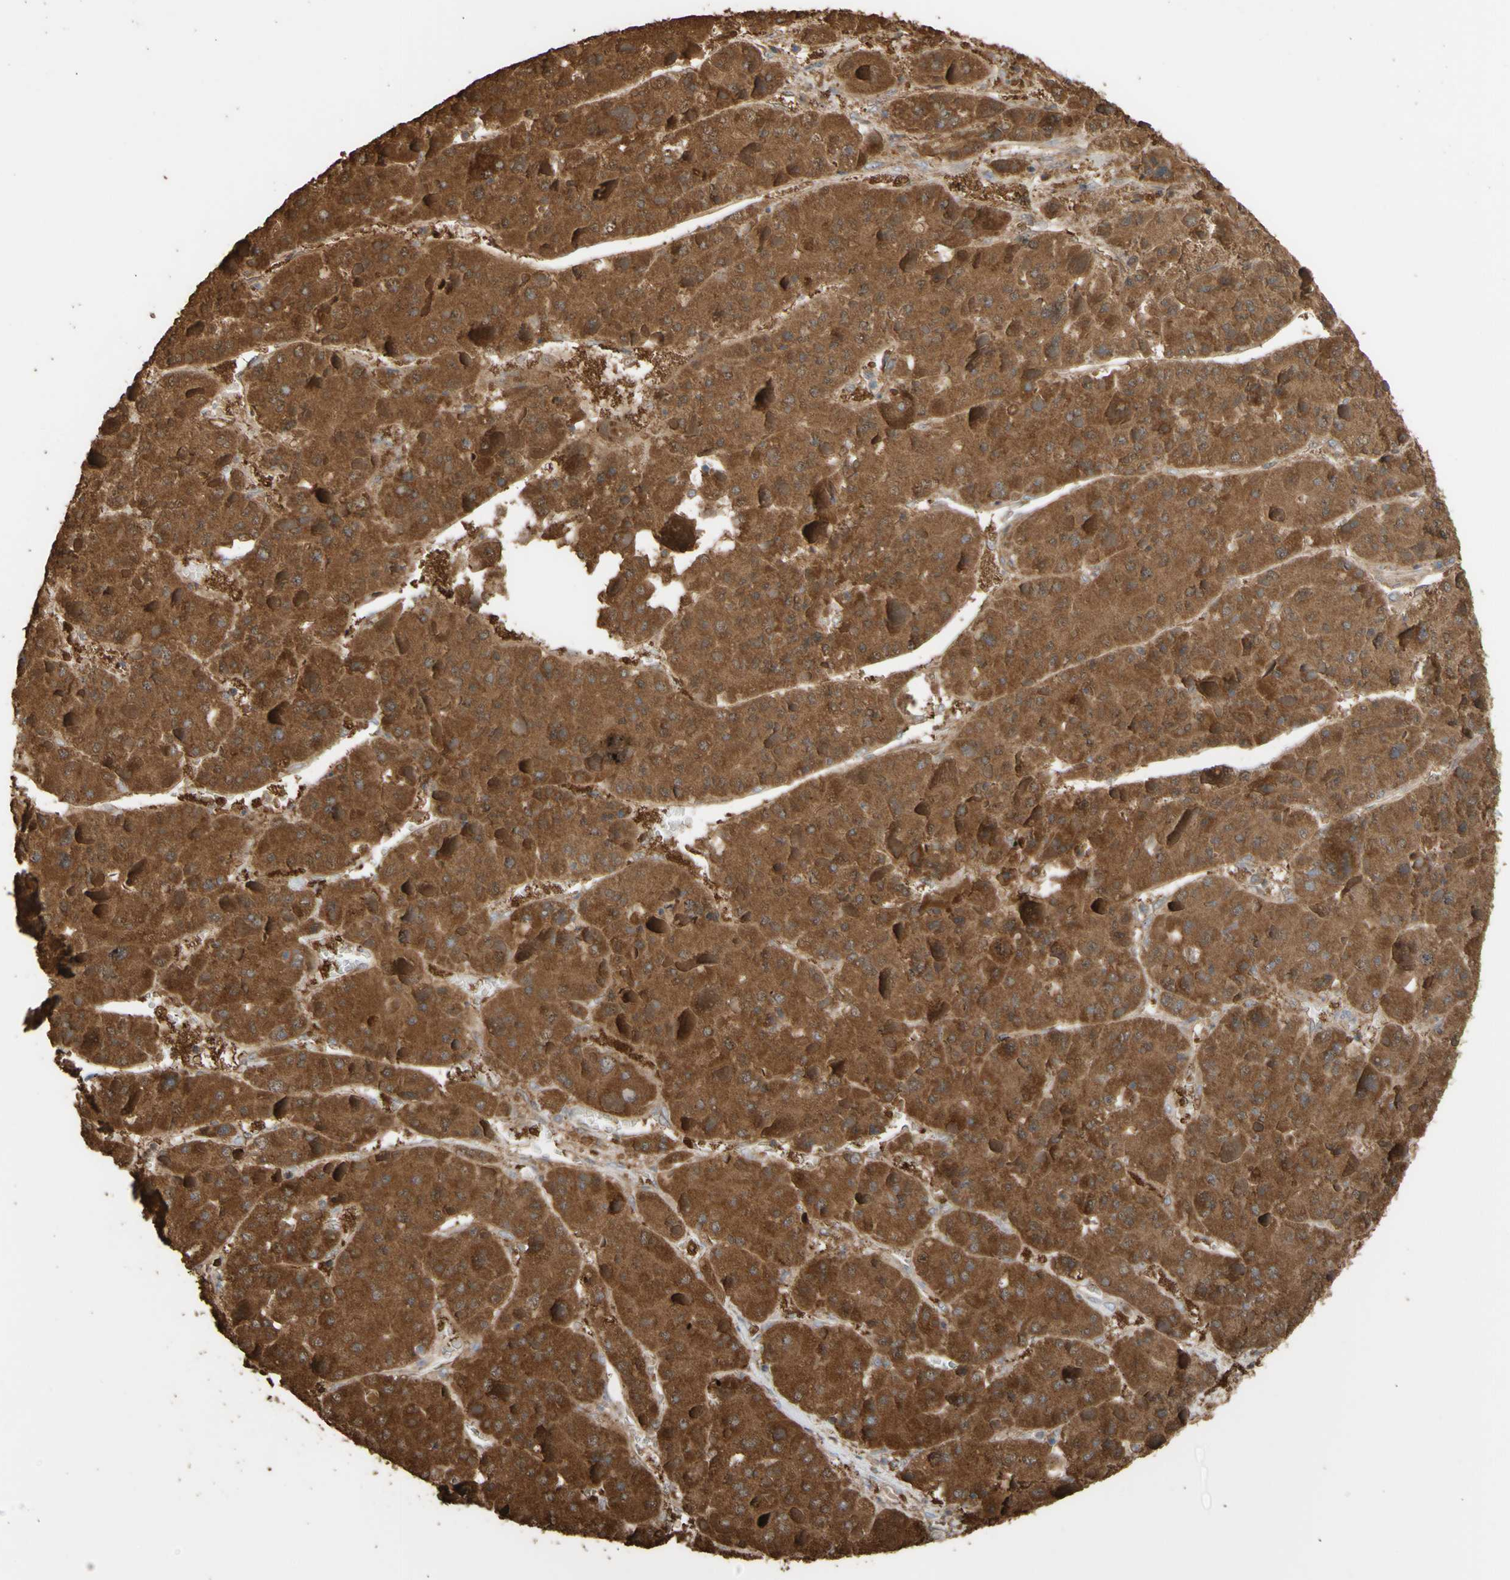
{"staining": {"intensity": "strong", "quantity": ">75%", "location": "cytoplasmic/membranous"}, "tissue": "liver cancer", "cell_type": "Tumor cells", "image_type": "cancer", "snomed": [{"axis": "morphology", "description": "Carcinoma, Hepatocellular, NOS"}, {"axis": "topography", "description": "Liver"}], "caption": "Immunohistochemistry (IHC) histopathology image of human hepatocellular carcinoma (liver) stained for a protein (brown), which reveals high levels of strong cytoplasmic/membranous staining in approximately >75% of tumor cells.", "gene": "ALDH9A1", "patient": {"sex": "female", "age": 73}}